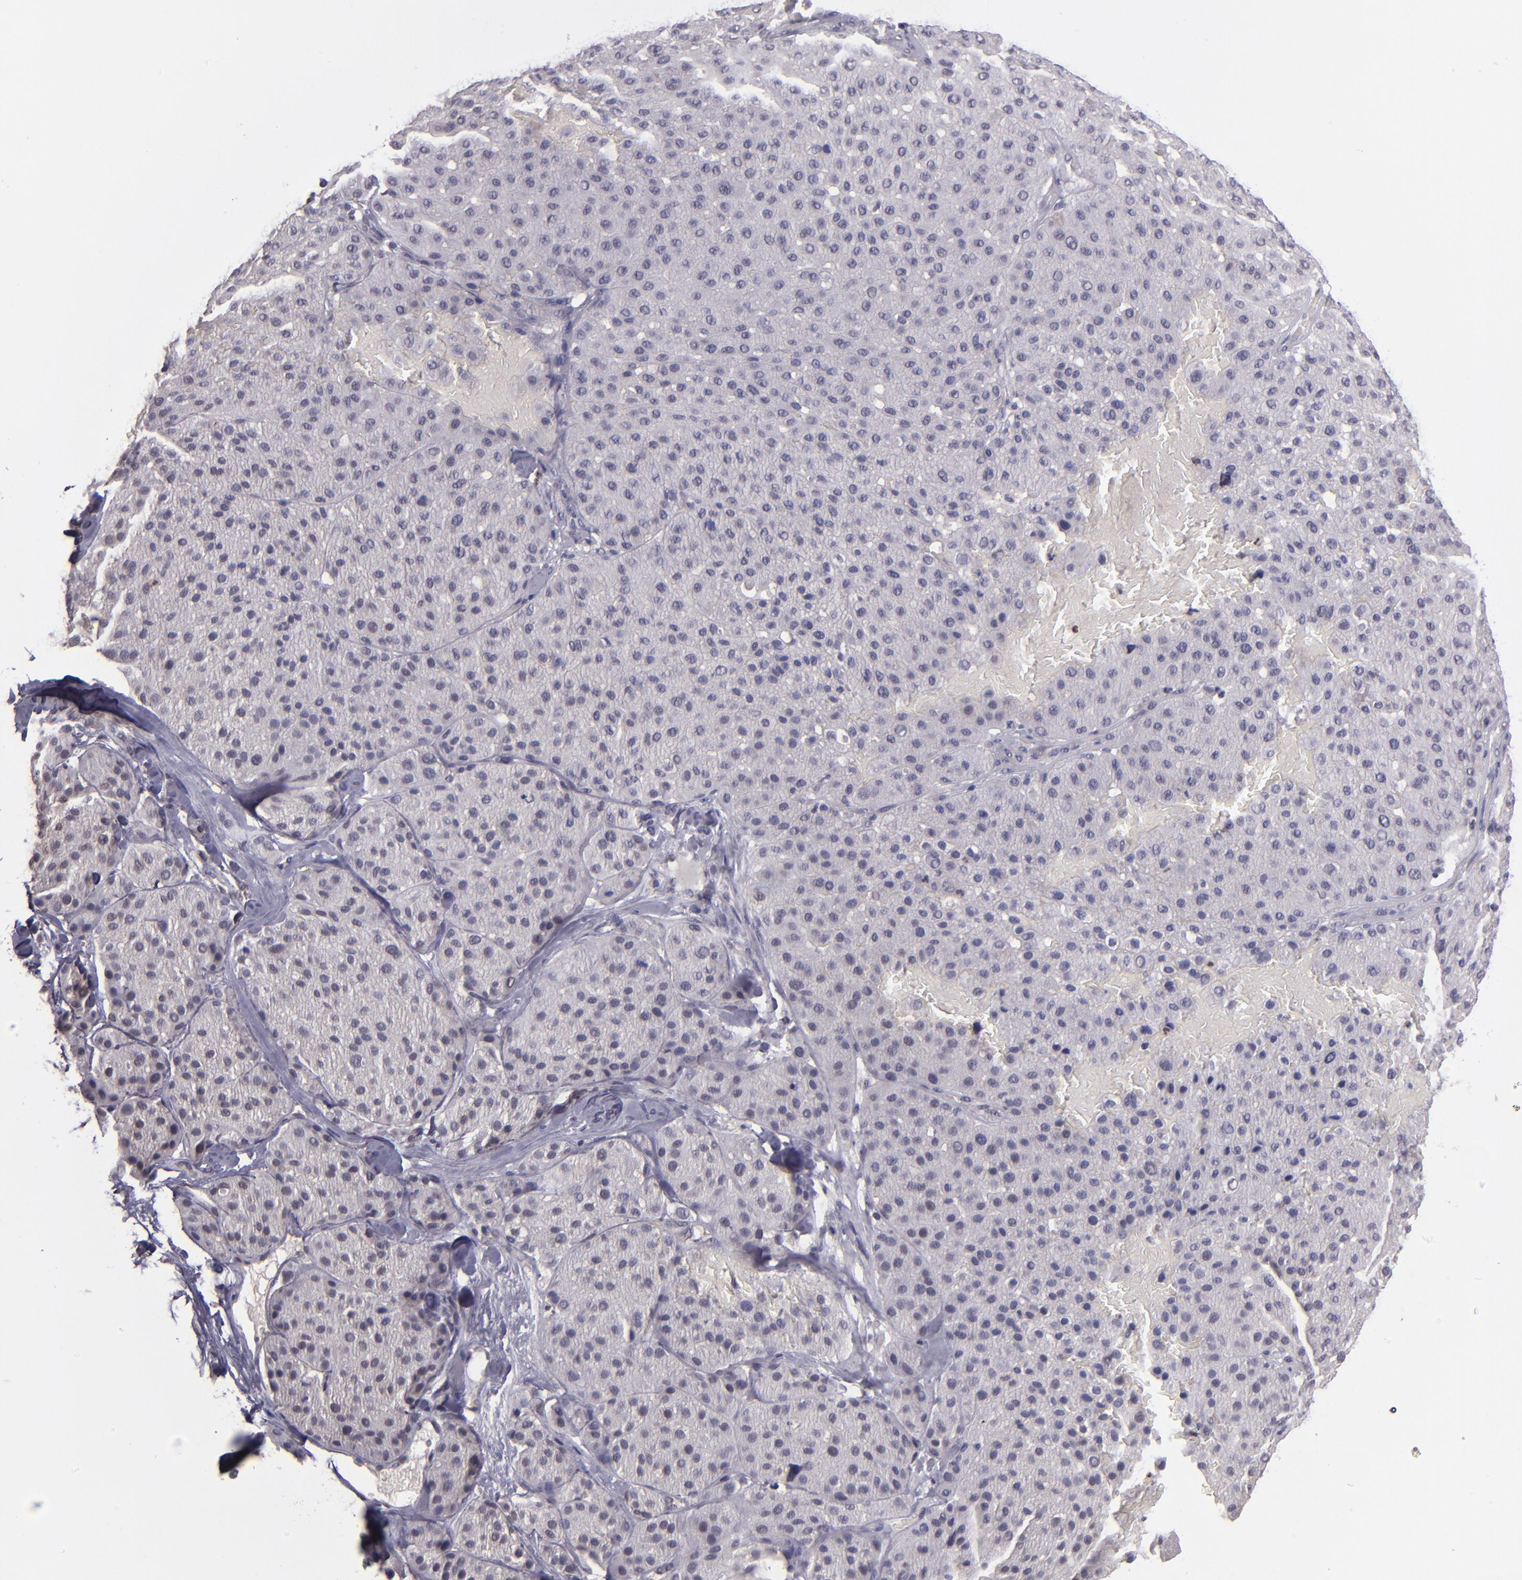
{"staining": {"intensity": "negative", "quantity": "none", "location": "none"}, "tissue": "melanoma", "cell_type": "Tumor cells", "image_type": "cancer", "snomed": [{"axis": "morphology", "description": "Normal tissue, NOS"}, {"axis": "morphology", "description": "Malignant melanoma, Metastatic site"}, {"axis": "topography", "description": "Skin"}], "caption": "Immunohistochemistry (IHC) of human melanoma reveals no staining in tumor cells.", "gene": "CEBPE", "patient": {"sex": "male", "age": 41}}